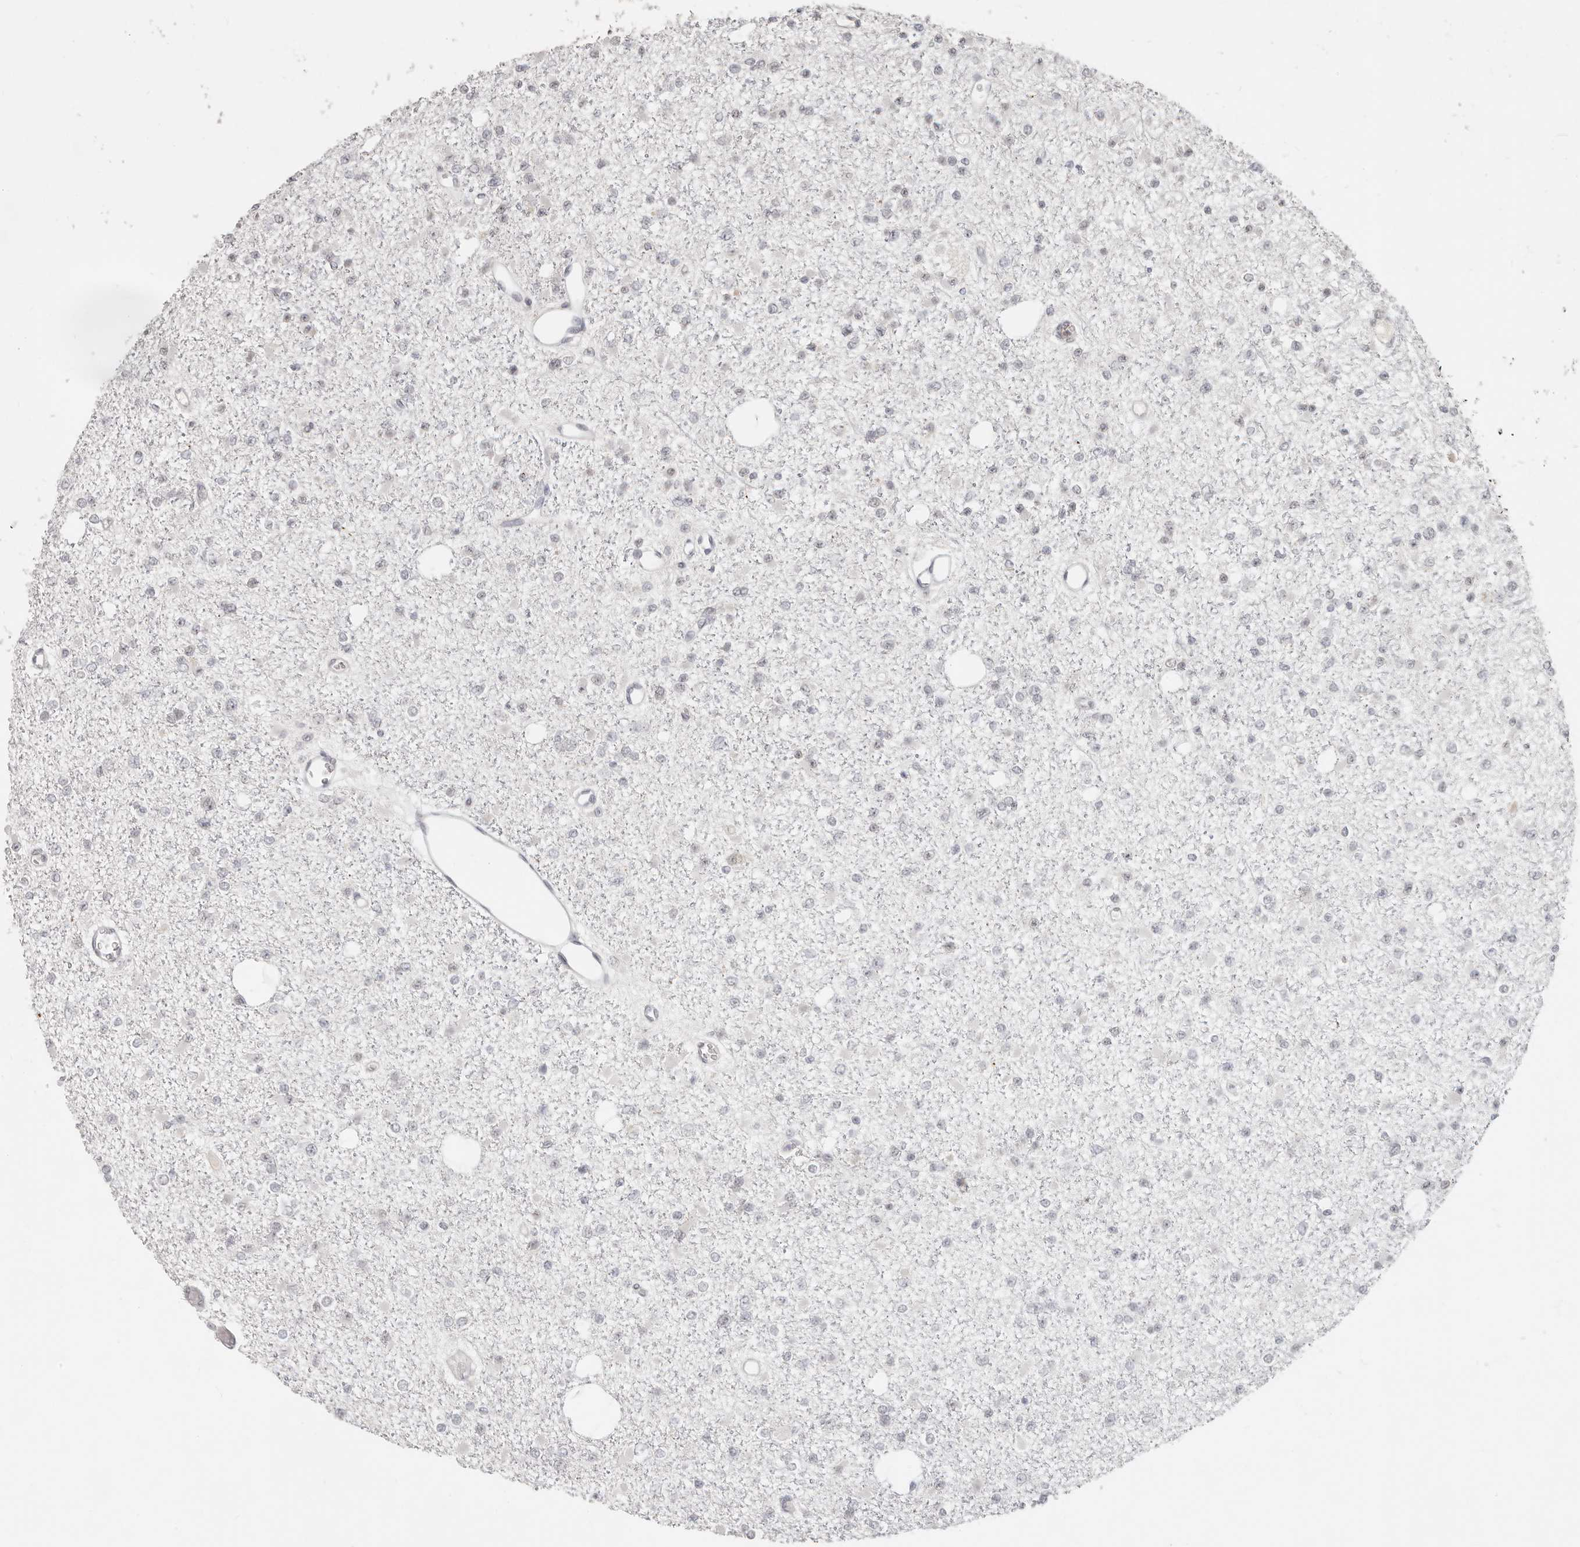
{"staining": {"intensity": "negative", "quantity": "none", "location": "none"}, "tissue": "glioma", "cell_type": "Tumor cells", "image_type": "cancer", "snomed": [{"axis": "morphology", "description": "Glioma, malignant, Low grade"}, {"axis": "topography", "description": "Brain"}], "caption": "Immunohistochemistry (IHC) photomicrograph of neoplastic tissue: human low-grade glioma (malignant) stained with DAB displays no significant protein staining in tumor cells. The staining was performed using DAB (3,3'-diaminobenzidine) to visualize the protein expression in brown, while the nuclei were stained in blue with hematoxylin (Magnification: 20x).", "gene": "RFC2", "patient": {"sex": "female", "age": 22}}